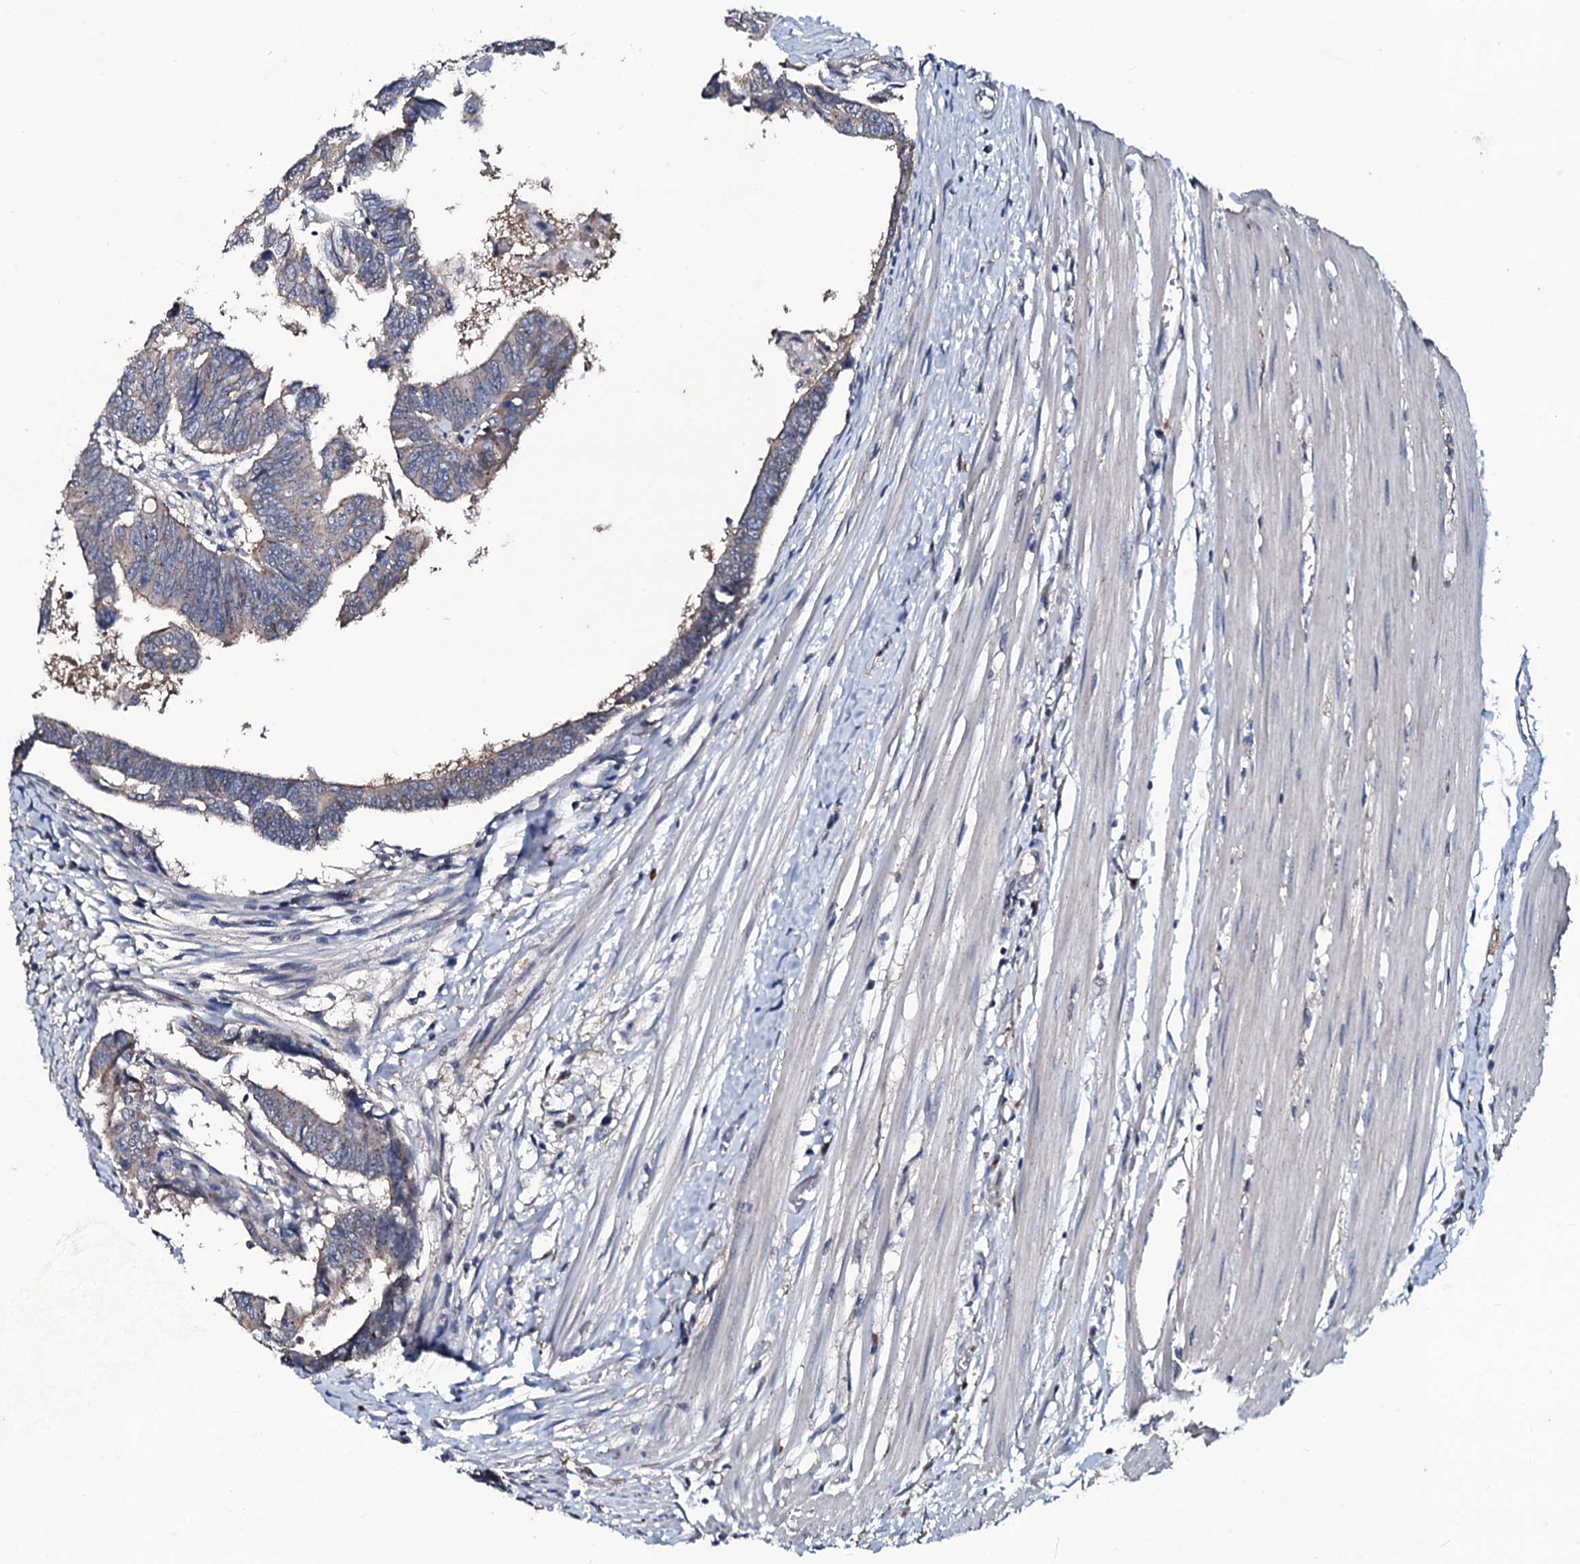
{"staining": {"intensity": "weak", "quantity": "<25%", "location": "cytoplasmic/membranous"}, "tissue": "colorectal cancer", "cell_type": "Tumor cells", "image_type": "cancer", "snomed": [{"axis": "morphology", "description": "Adenocarcinoma, NOS"}, {"axis": "topography", "description": "Rectum"}], "caption": "A high-resolution photomicrograph shows immunohistochemistry staining of colorectal cancer, which reveals no significant staining in tumor cells.", "gene": "USPL1", "patient": {"sex": "female", "age": 65}}